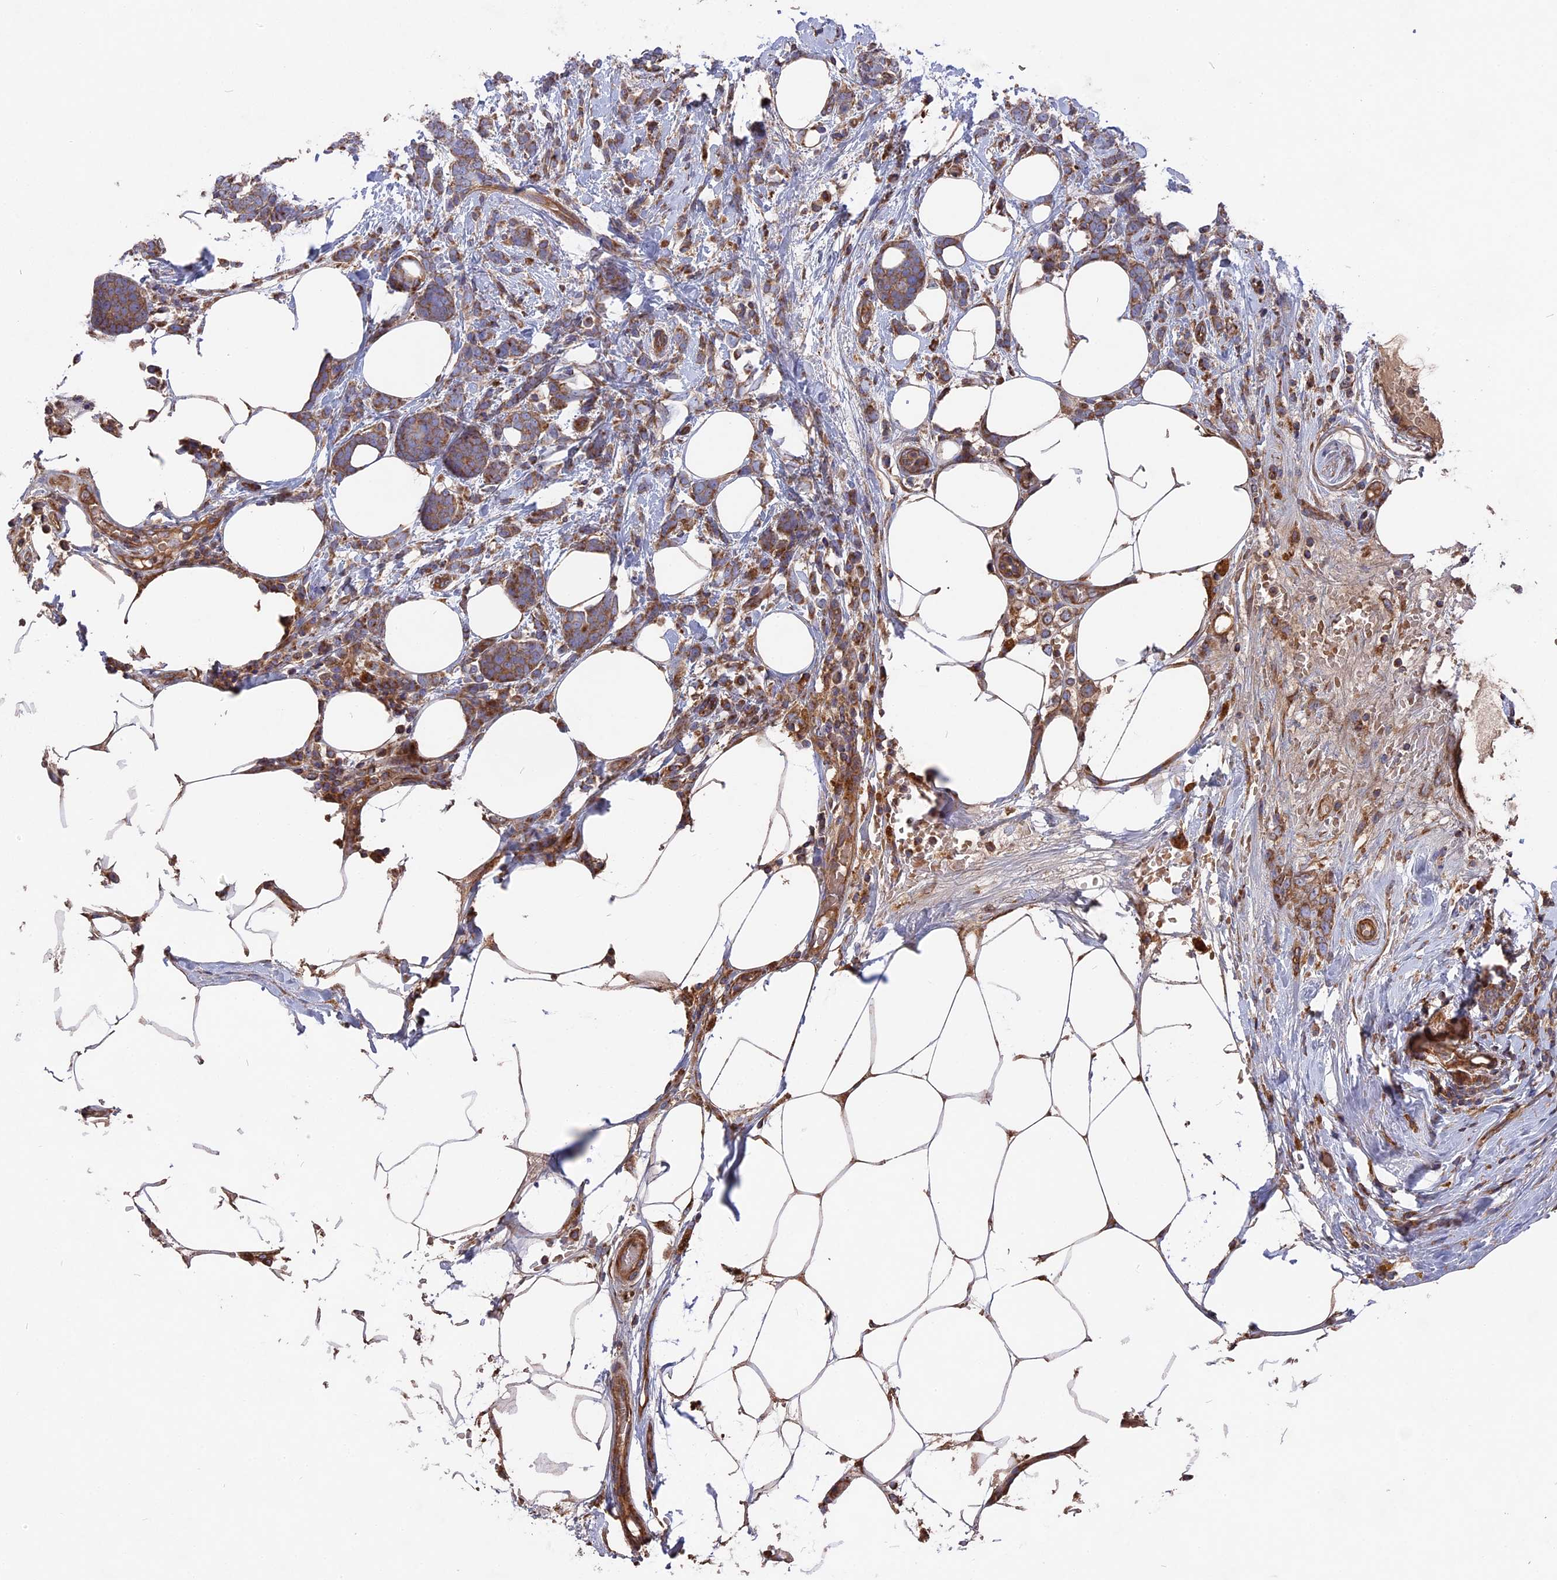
{"staining": {"intensity": "moderate", "quantity": ">75%", "location": "cytoplasmic/membranous"}, "tissue": "breast cancer", "cell_type": "Tumor cells", "image_type": "cancer", "snomed": [{"axis": "morphology", "description": "Lobular carcinoma"}, {"axis": "topography", "description": "Breast"}], "caption": "Protein analysis of breast cancer tissue demonstrates moderate cytoplasmic/membranous staining in about >75% of tumor cells.", "gene": "TELO2", "patient": {"sex": "female", "age": 58}}